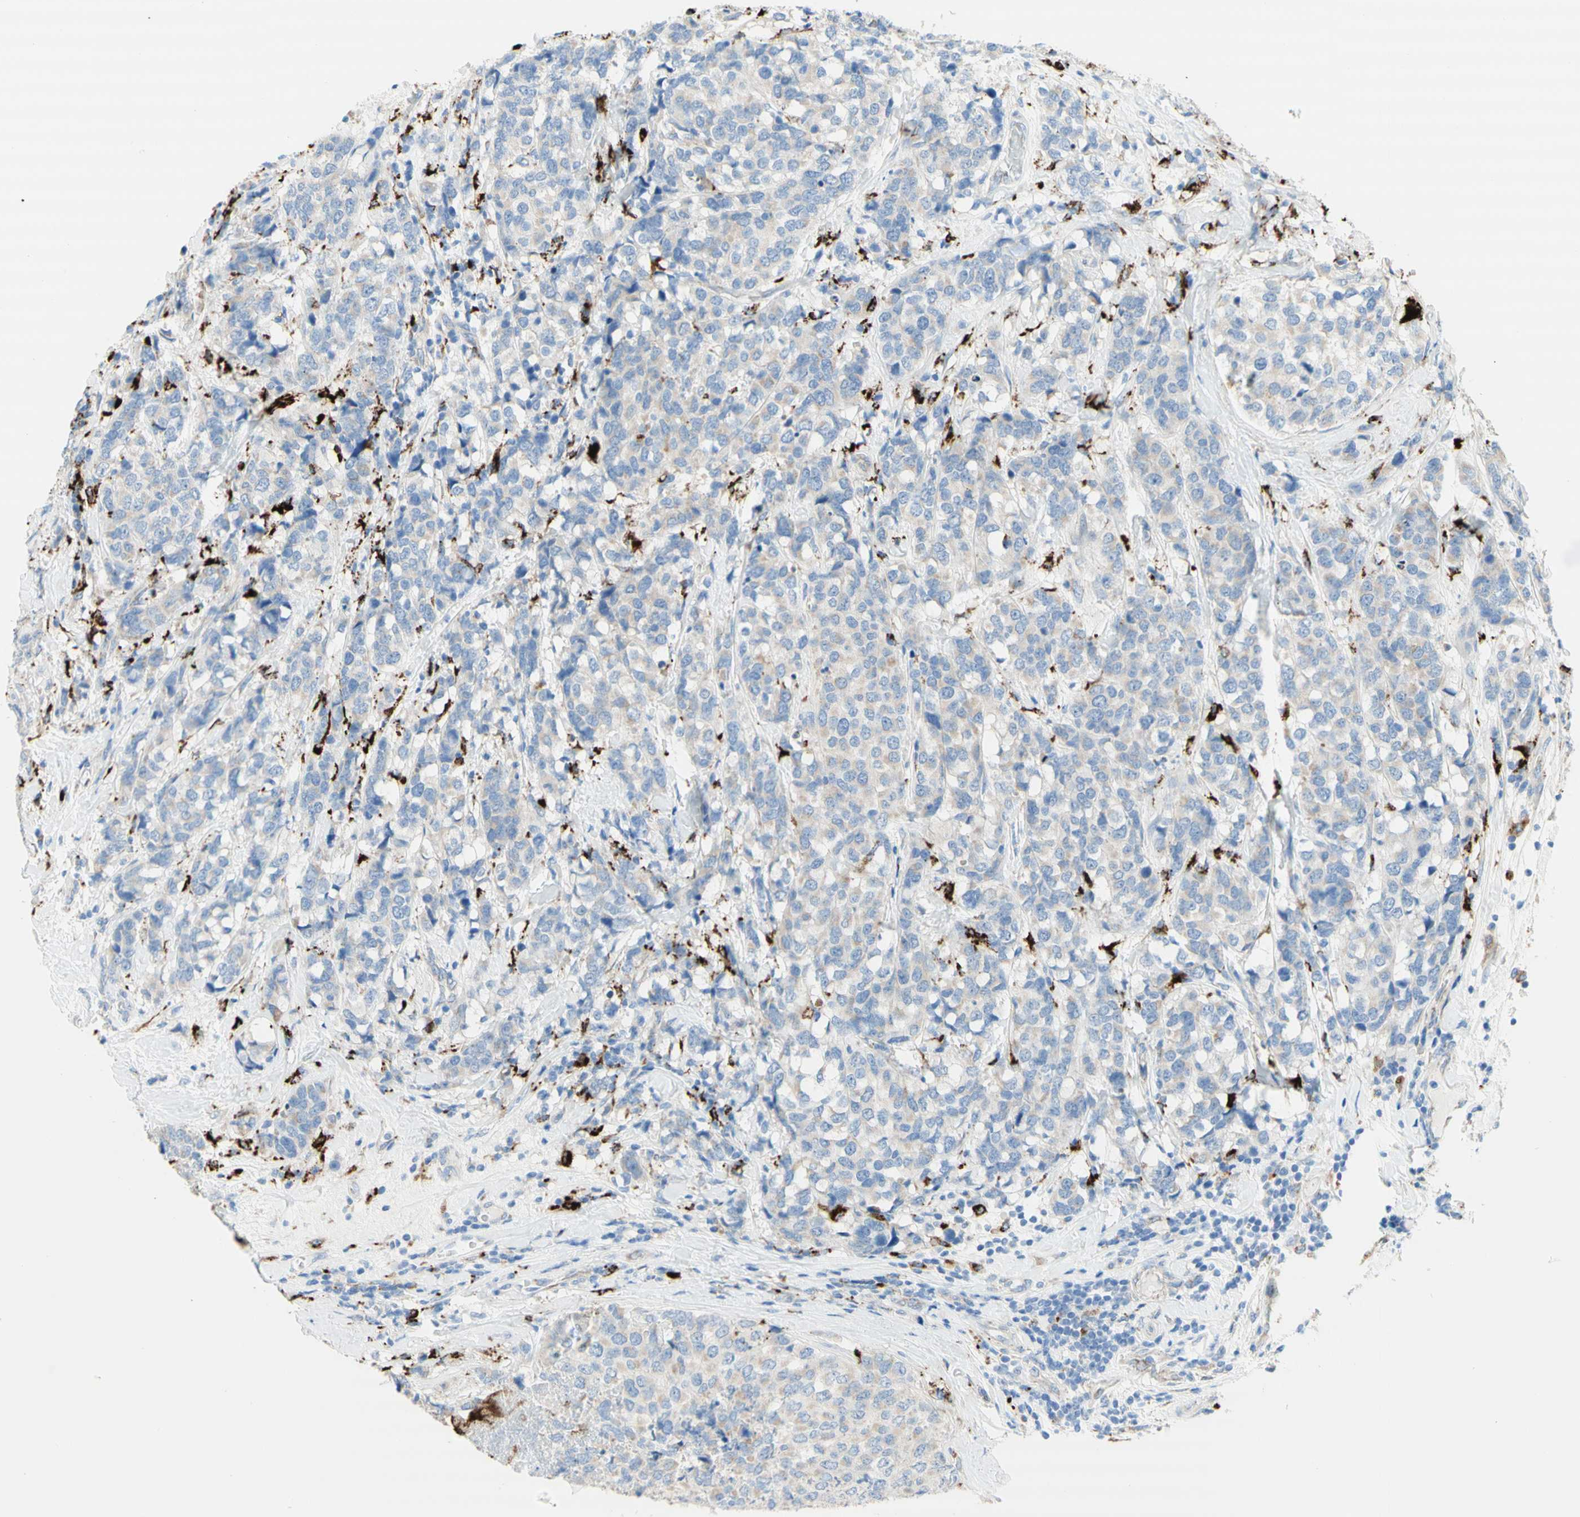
{"staining": {"intensity": "weak", "quantity": "25%-75%", "location": "cytoplasmic/membranous"}, "tissue": "breast cancer", "cell_type": "Tumor cells", "image_type": "cancer", "snomed": [{"axis": "morphology", "description": "Lobular carcinoma"}, {"axis": "topography", "description": "Breast"}], "caption": "Protein analysis of lobular carcinoma (breast) tissue displays weak cytoplasmic/membranous positivity in about 25%-75% of tumor cells.", "gene": "URB2", "patient": {"sex": "female", "age": 59}}